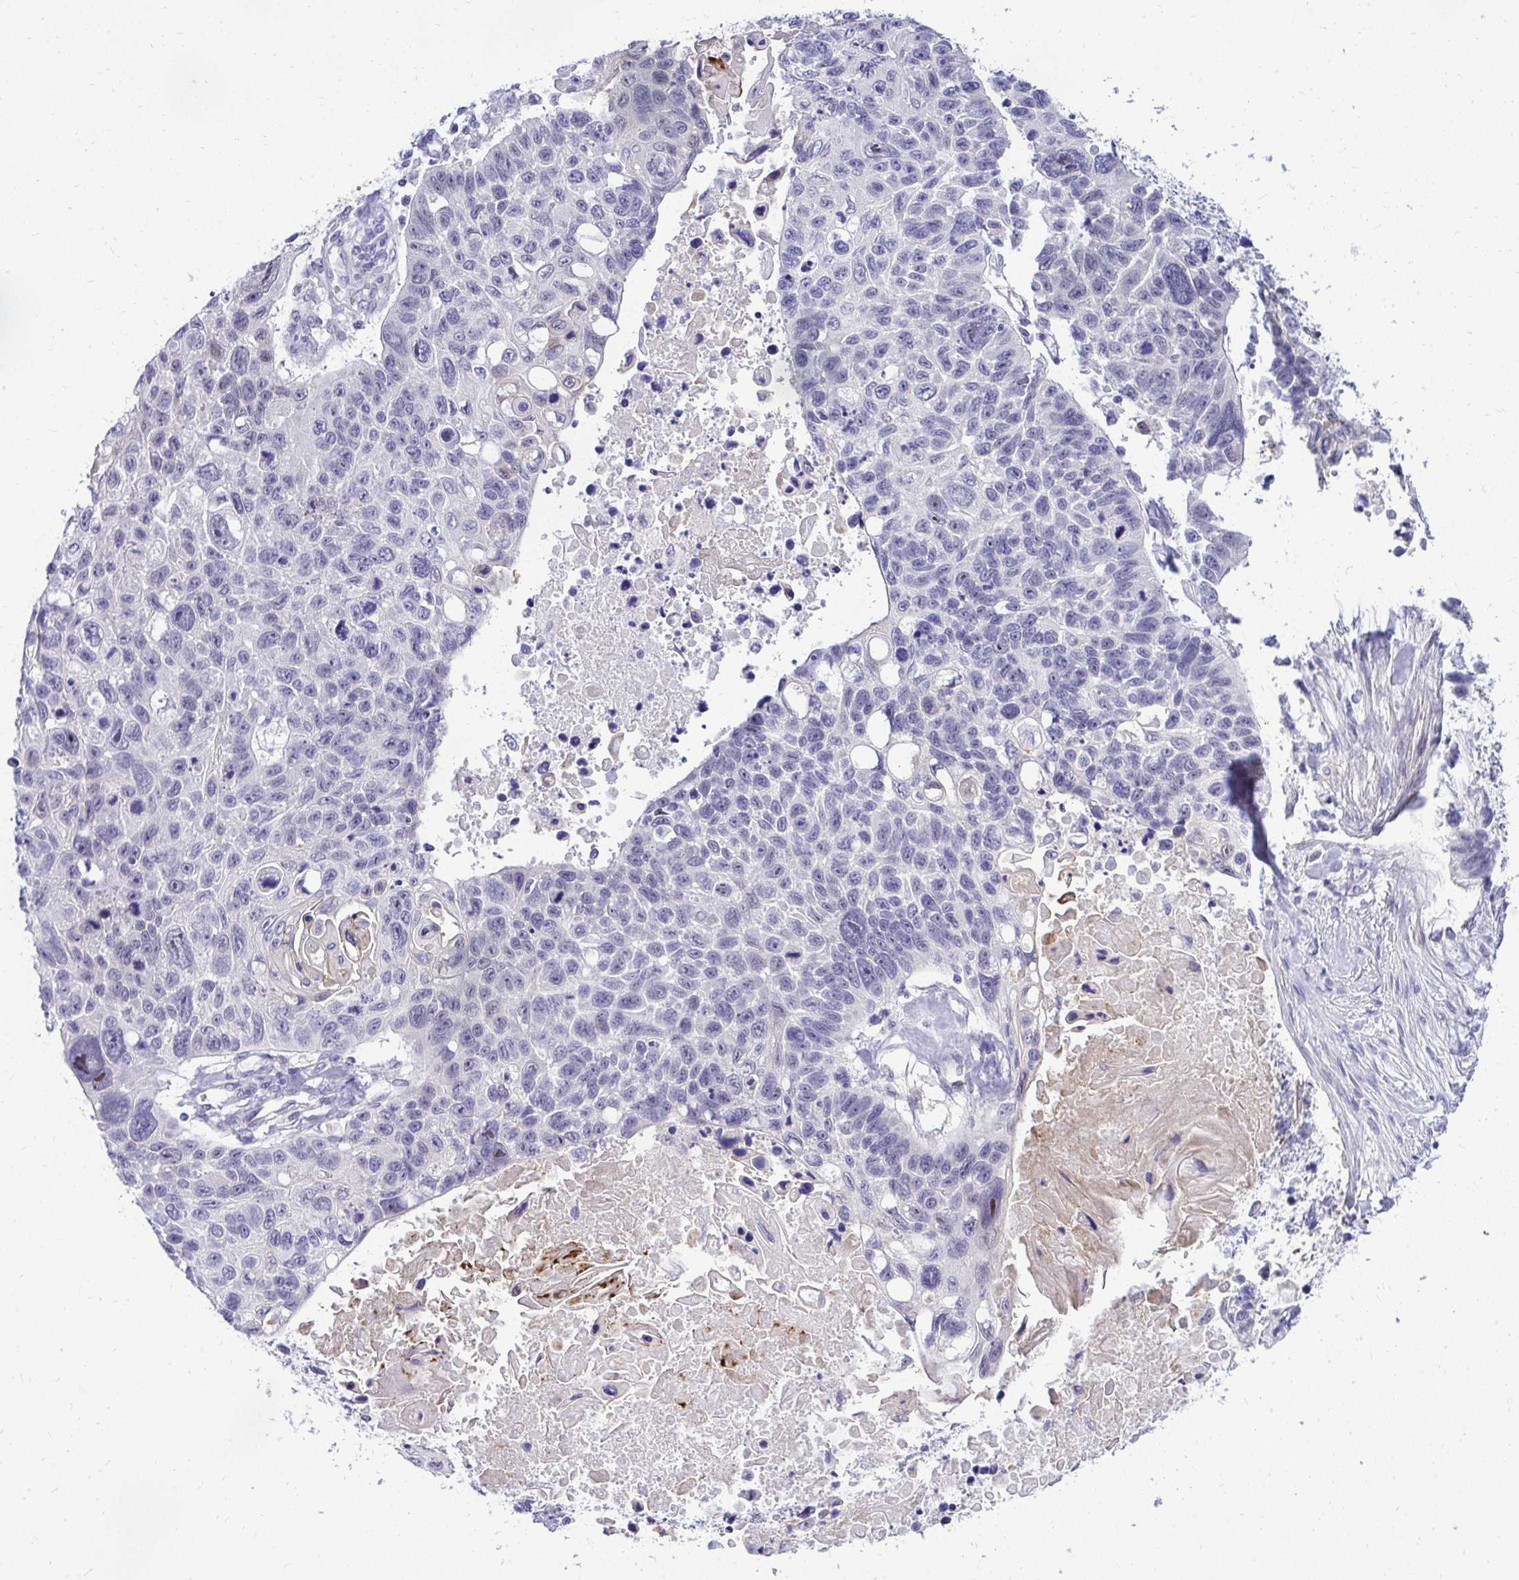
{"staining": {"intensity": "negative", "quantity": "none", "location": "none"}, "tissue": "lung cancer", "cell_type": "Tumor cells", "image_type": "cancer", "snomed": [{"axis": "morphology", "description": "Squamous cell carcinoma, NOS"}, {"axis": "topography", "description": "Lung"}], "caption": "Squamous cell carcinoma (lung) was stained to show a protein in brown. There is no significant staining in tumor cells.", "gene": "ZSWIM9", "patient": {"sex": "male", "age": 62}}